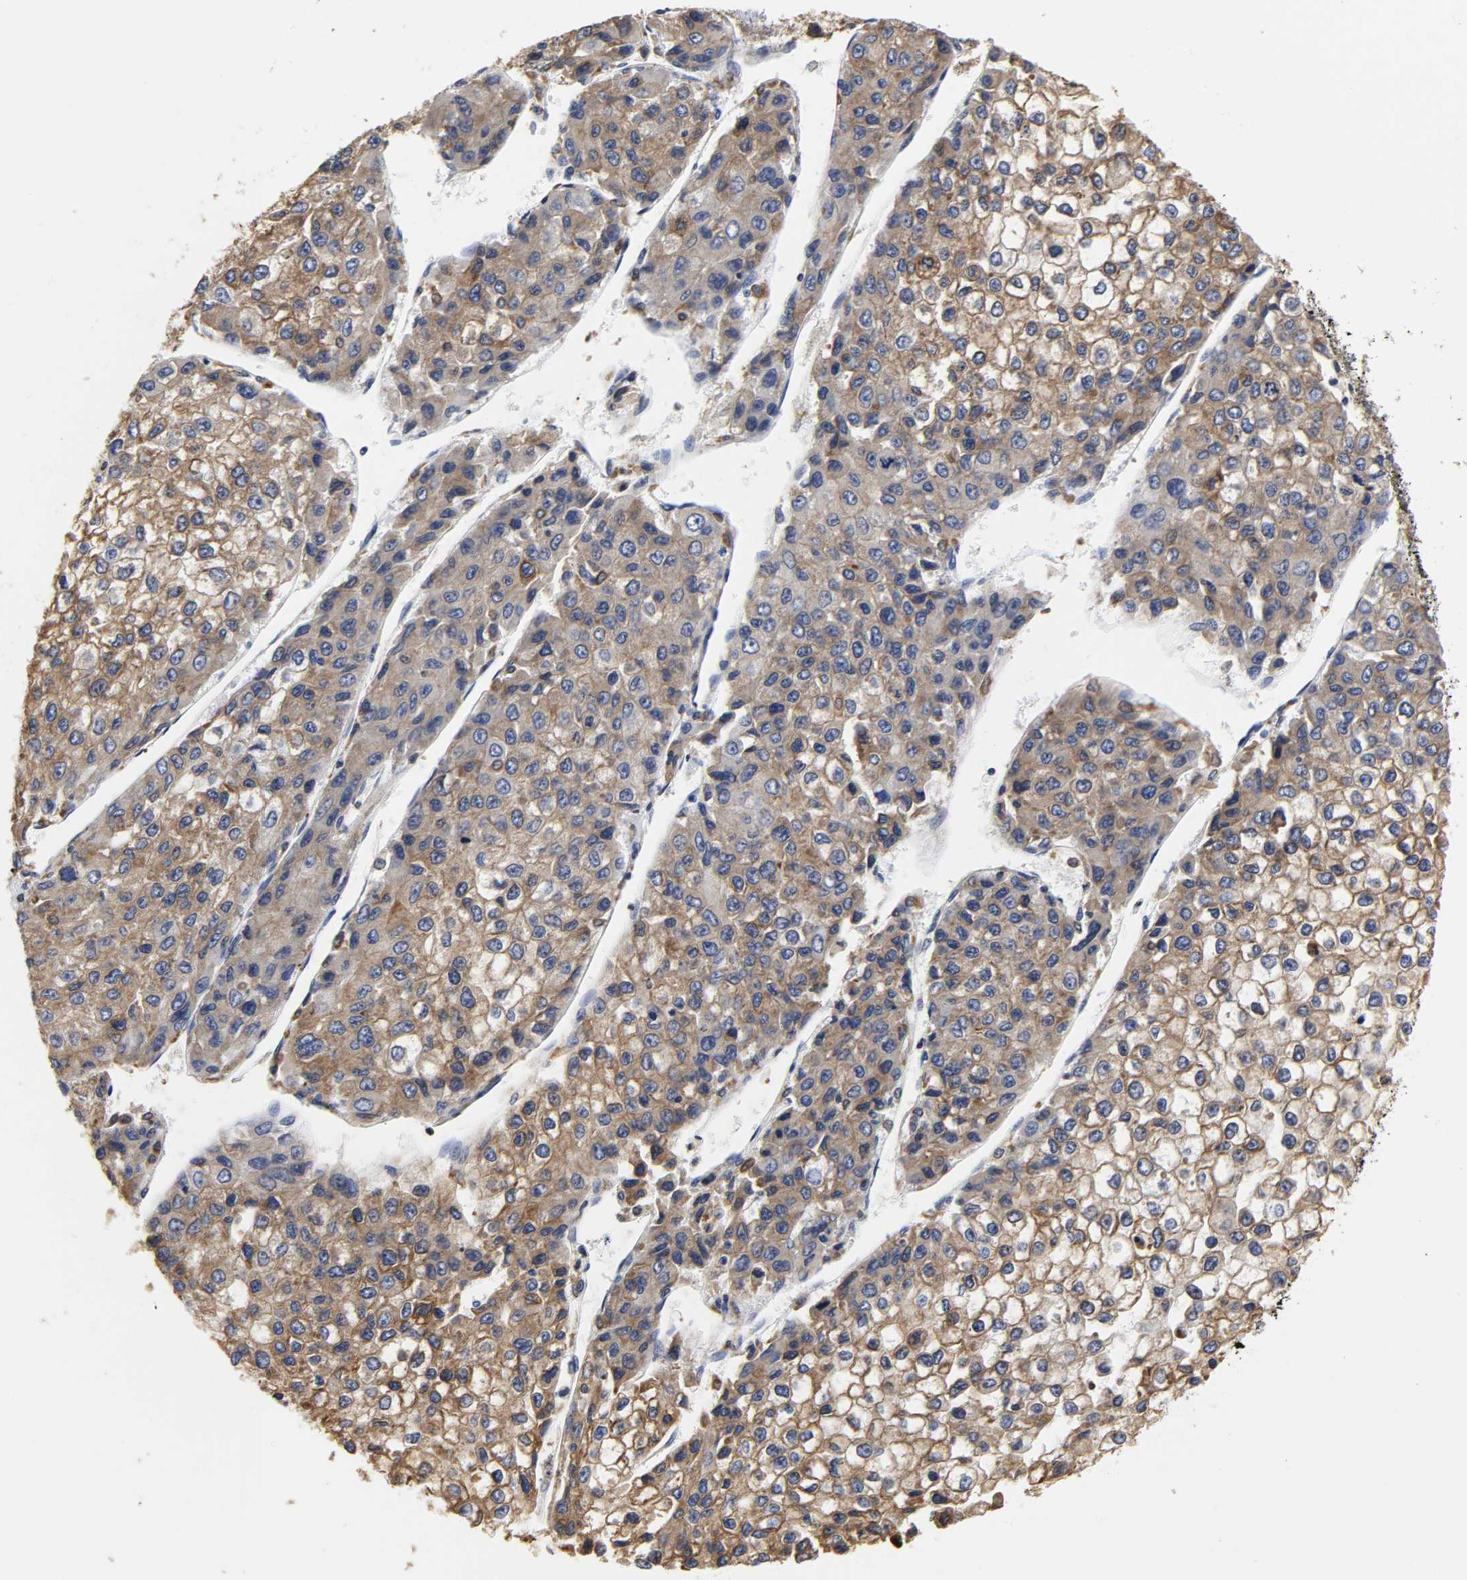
{"staining": {"intensity": "moderate", "quantity": ">75%", "location": "cytoplasmic/membranous"}, "tissue": "liver cancer", "cell_type": "Tumor cells", "image_type": "cancer", "snomed": [{"axis": "morphology", "description": "Carcinoma, Hepatocellular, NOS"}, {"axis": "topography", "description": "Liver"}], "caption": "Protein staining of liver cancer (hepatocellular carcinoma) tissue shows moderate cytoplasmic/membranous positivity in about >75% of tumor cells. (DAB (3,3'-diaminobenzidine) IHC with brightfield microscopy, high magnification).", "gene": "HCK", "patient": {"sex": "female", "age": 66}}